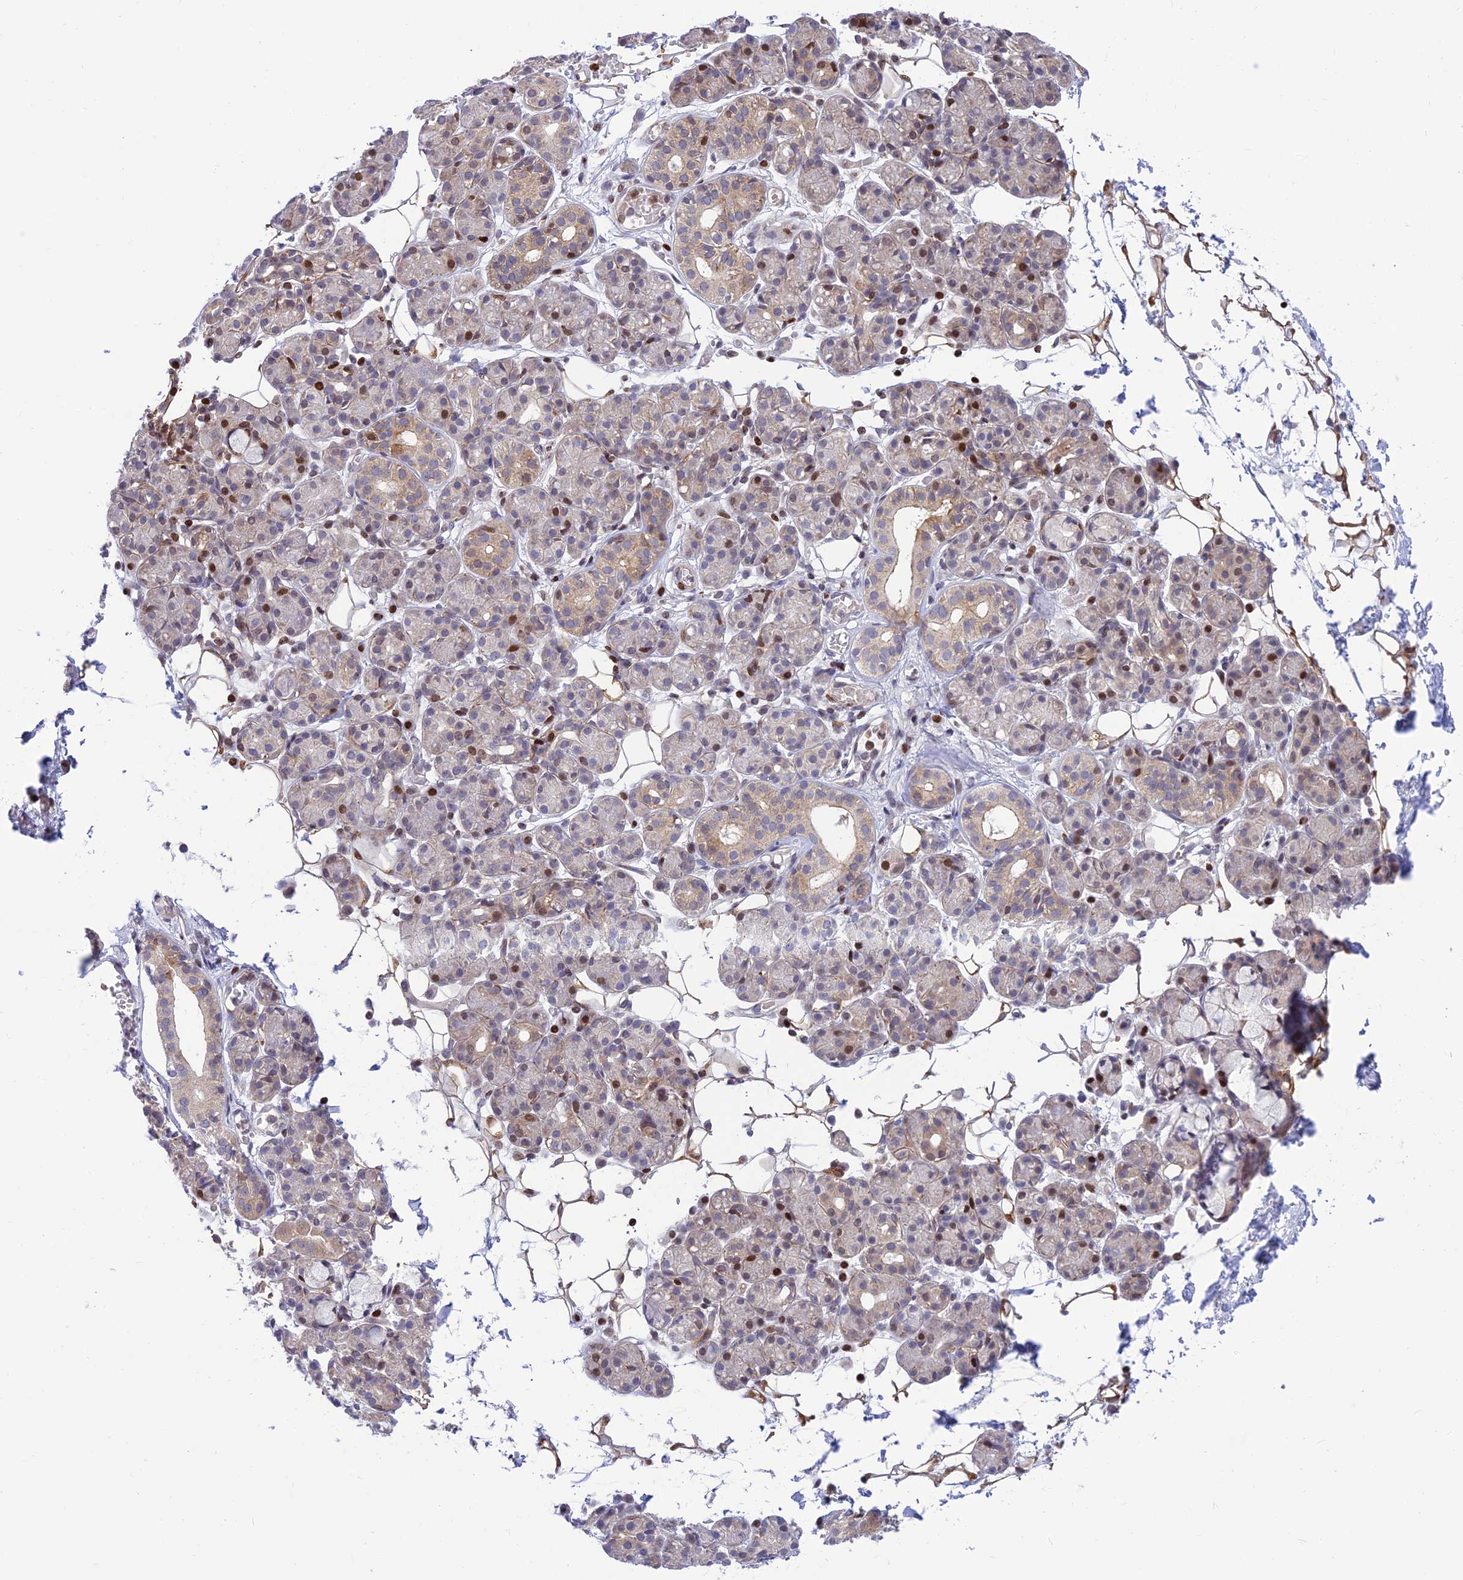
{"staining": {"intensity": "moderate", "quantity": "<25%", "location": "cytoplasmic/membranous,nuclear"}, "tissue": "salivary gland", "cell_type": "Glandular cells", "image_type": "normal", "snomed": [{"axis": "morphology", "description": "Normal tissue, NOS"}, {"axis": "topography", "description": "Salivary gland"}], "caption": "This image reveals immunohistochemistry (IHC) staining of normal salivary gland, with low moderate cytoplasmic/membranous,nuclear positivity in approximately <25% of glandular cells.", "gene": "FAM186B", "patient": {"sex": "male", "age": 63}}